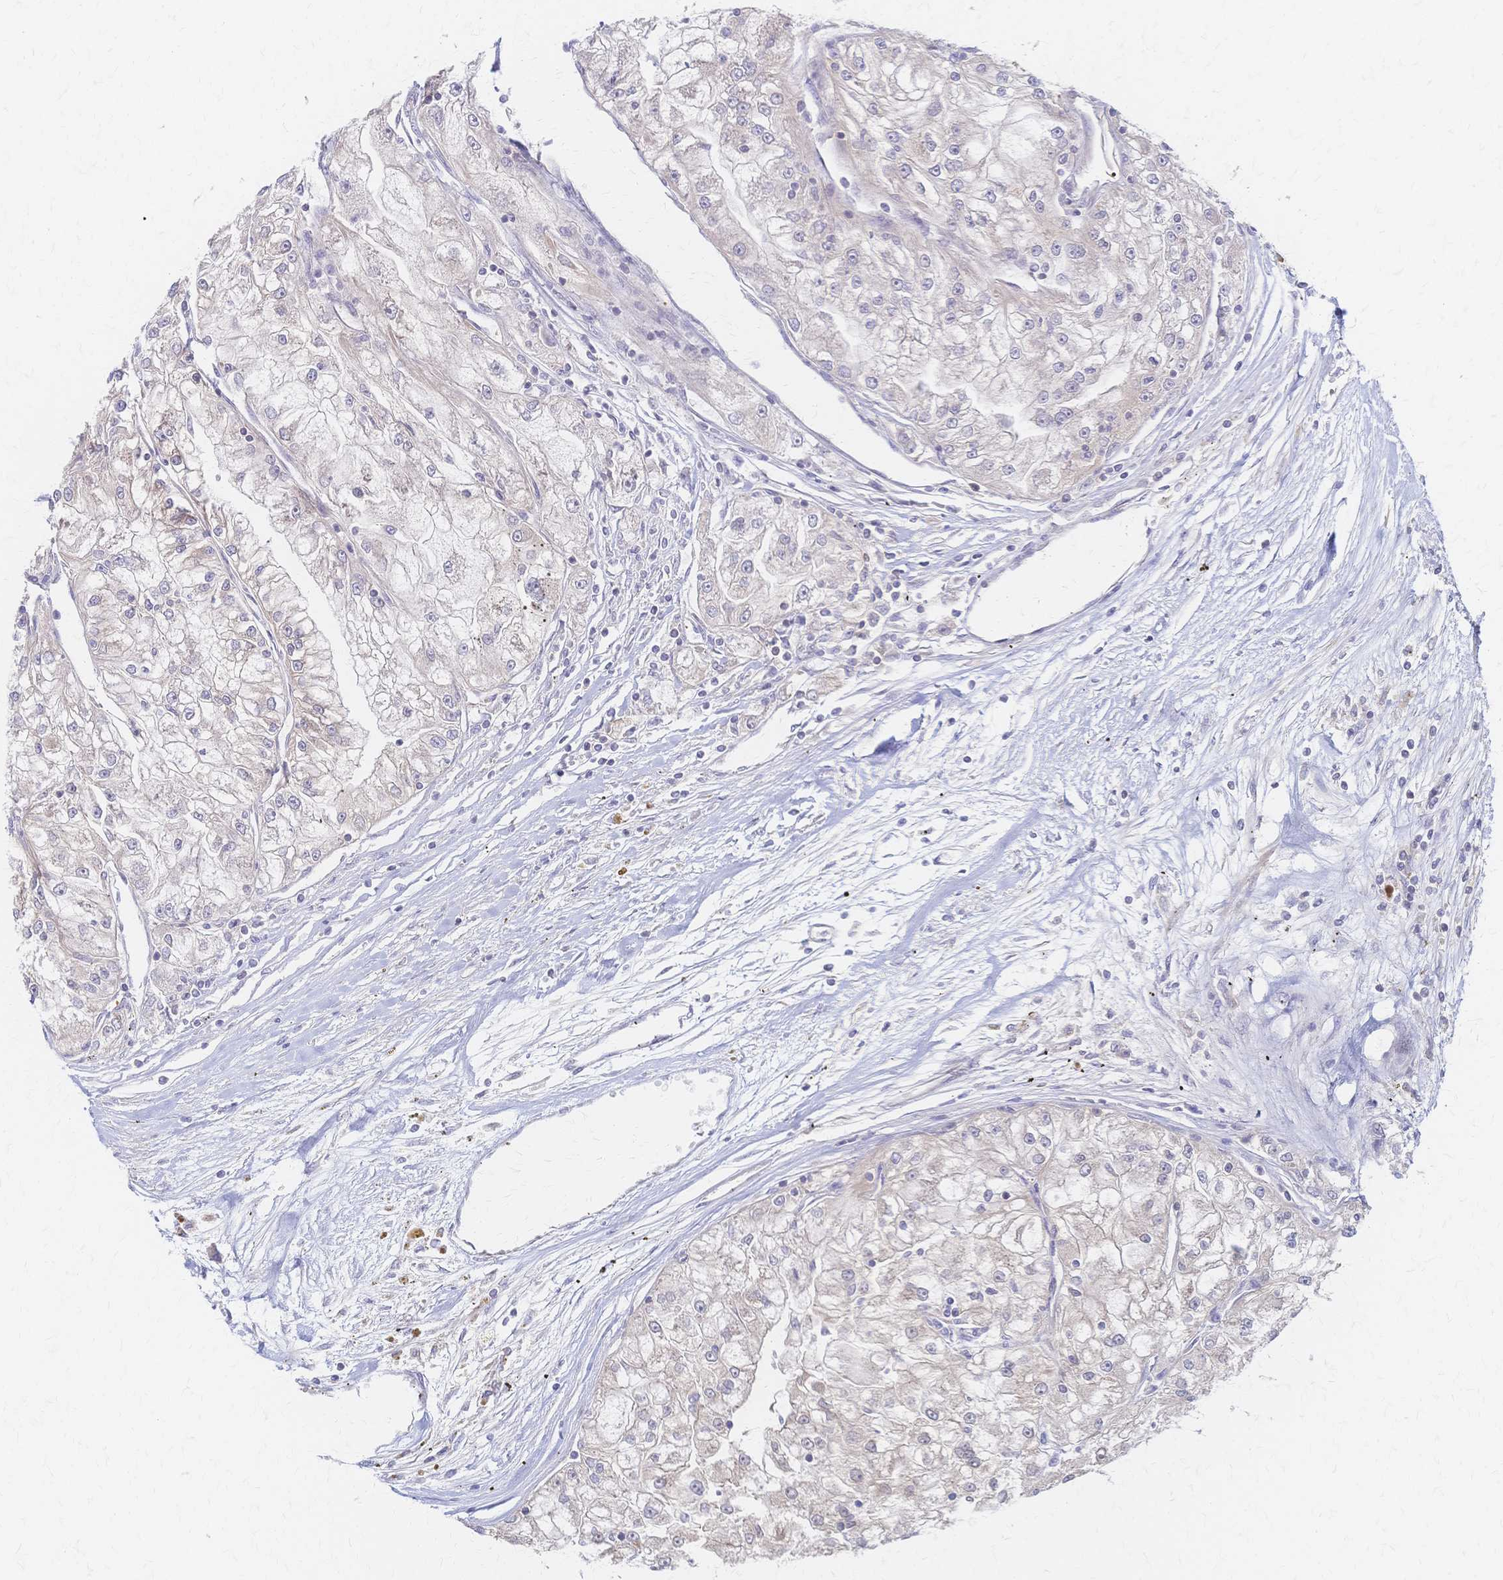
{"staining": {"intensity": "negative", "quantity": "none", "location": "none"}, "tissue": "renal cancer", "cell_type": "Tumor cells", "image_type": "cancer", "snomed": [{"axis": "morphology", "description": "Adenocarcinoma, NOS"}, {"axis": "topography", "description": "Kidney"}], "caption": "Human renal adenocarcinoma stained for a protein using immunohistochemistry (IHC) demonstrates no expression in tumor cells.", "gene": "CYB5A", "patient": {"sex": "female", "age": 72}}